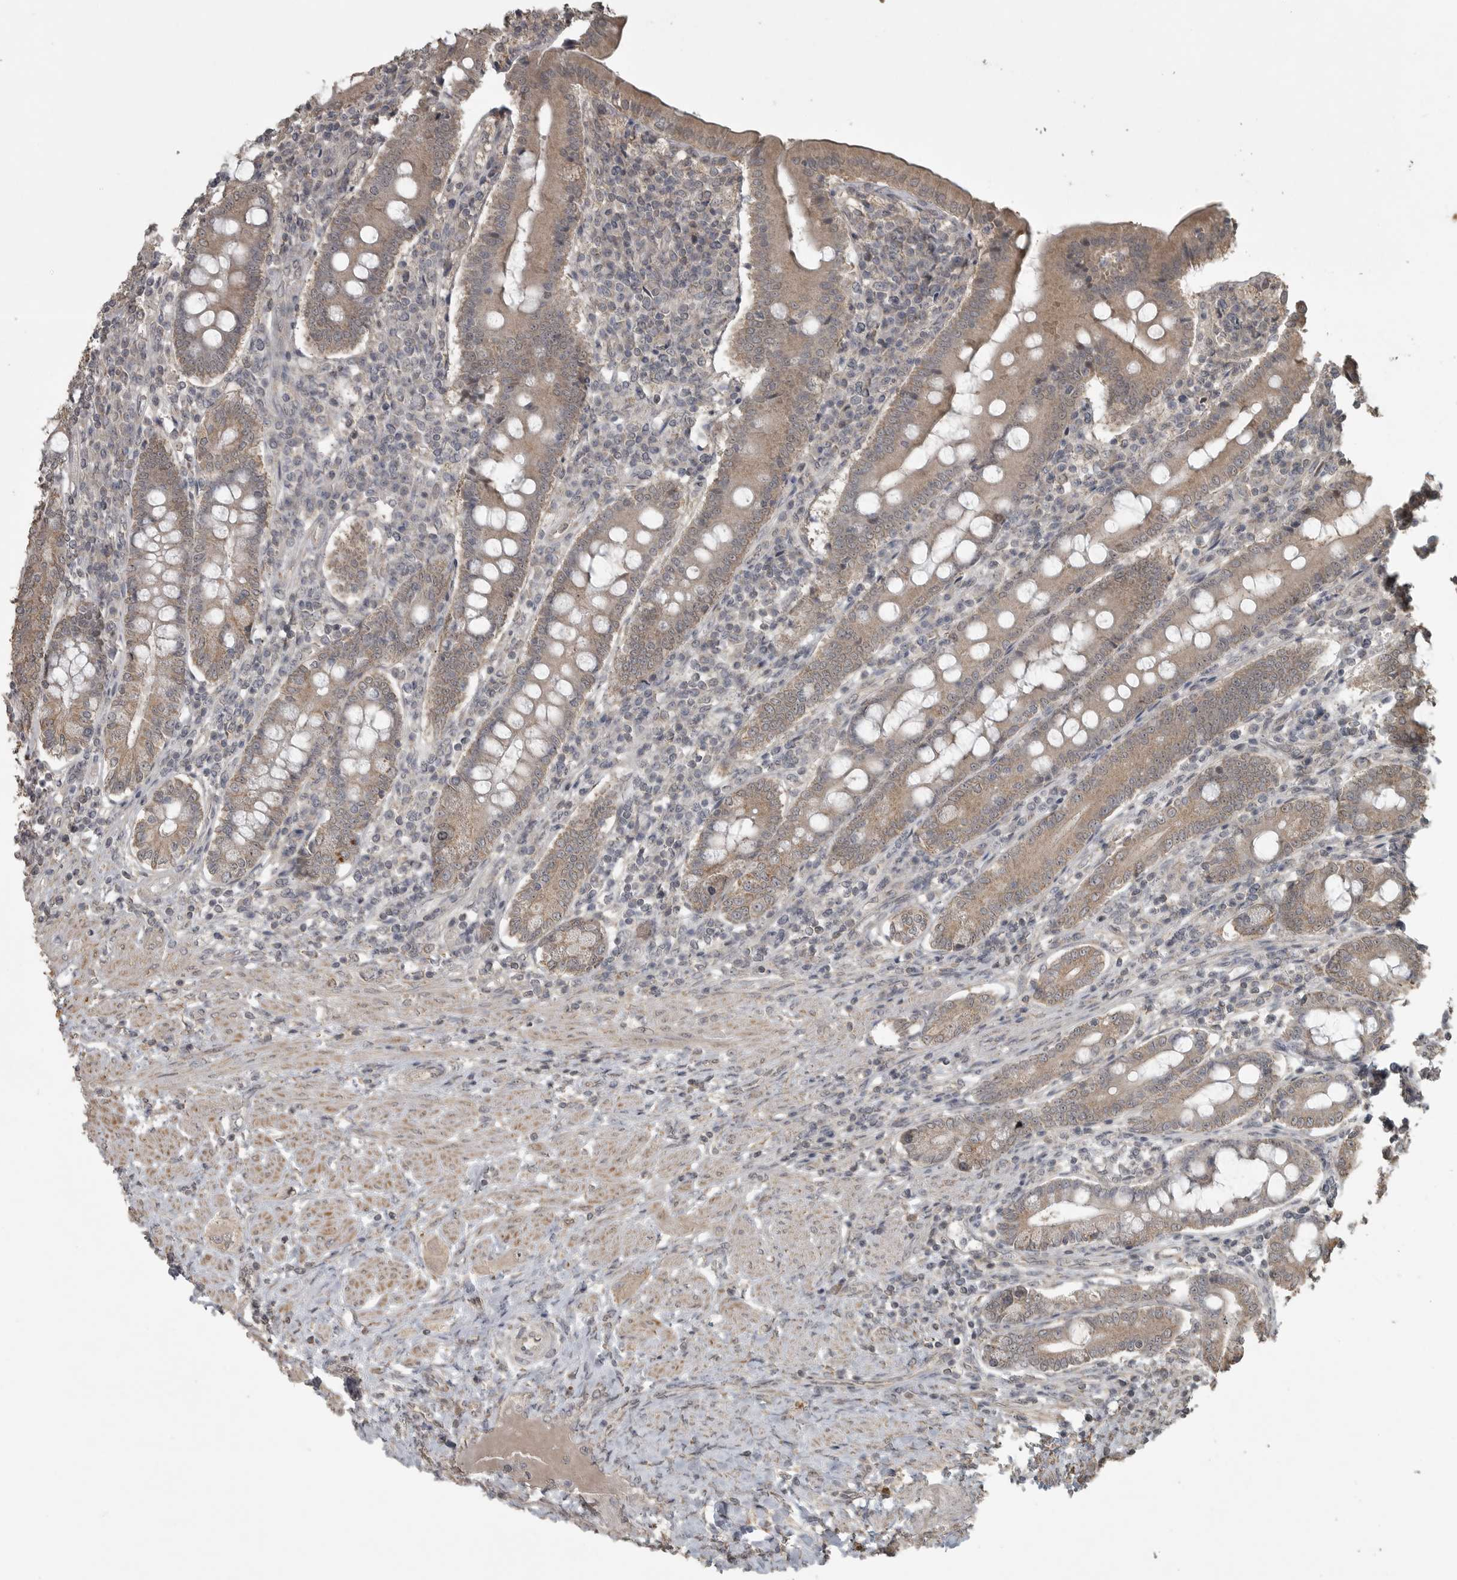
{"staining": {"intensity": "moderate", "quantity": ">75%", "location": "cytoplasmic/membranous"}, "tissue": "duodenum", "cell_type": "Glandular cells", "image_type": "normal", "snomed": [{"axis": "morphology", "description": "Normal tissue, NOS"}, {"axis": "morphology", "description": "Adenocarcinoma, NOS"}, {"axis": "topography", "description": "Pancreas"}, {"axis": "topography", "description": "Duodenum"}], "caption": "IHC histopathology image of unremarkable duodenum: duodenum stained using immunohistochemistry demonstrates medium levels of moderate protein expression localized specifically in the cytoplasmic/membranous of glandular cells, appearing as a cytoplasmic/membranous brown color.", "gene": "LLGL1", "patient": {"sex": "male", "age": 50}}